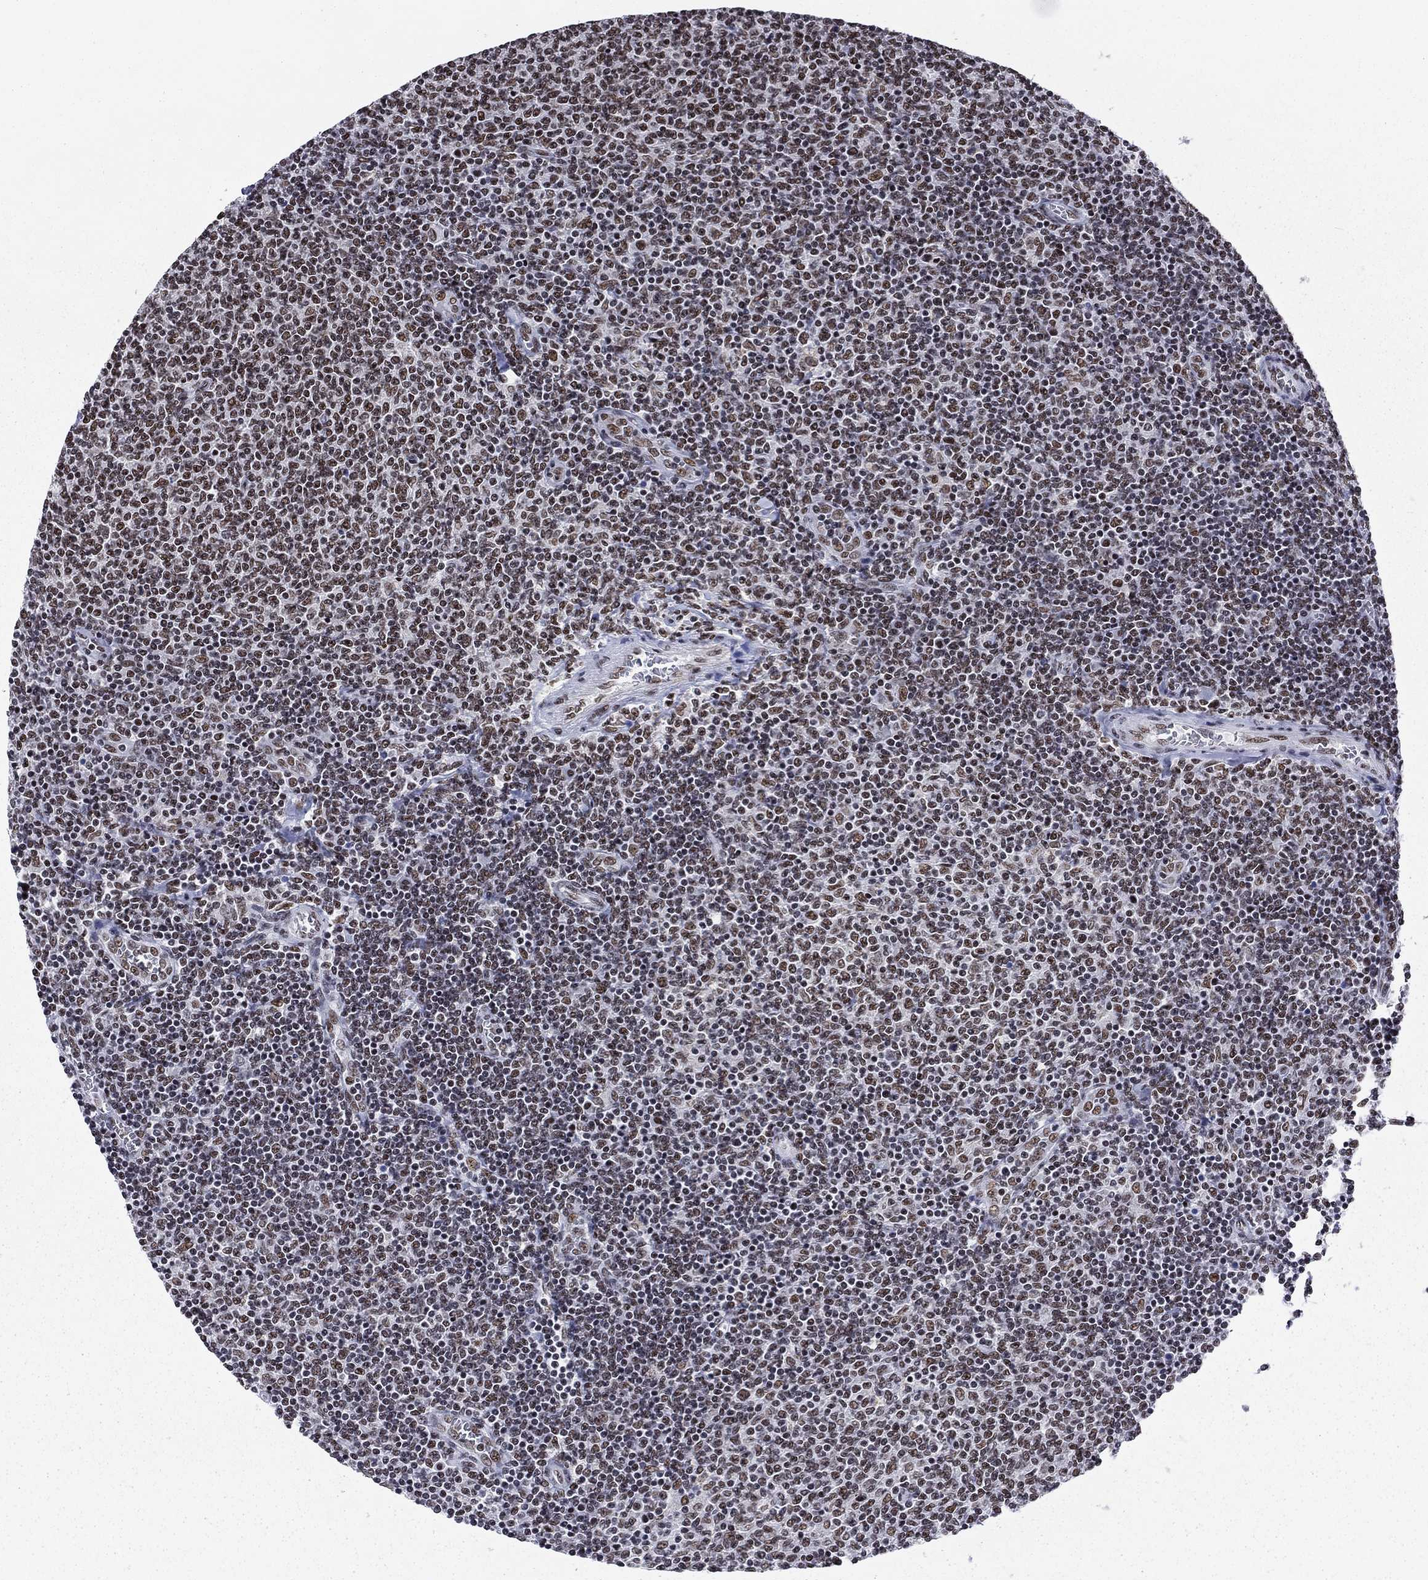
{"staining": {"intensity": "moderate", "quantity": "25%-75%", "location": "nuclear"}, "tissue": "lymphoma", "cell_type": "Tumor cells", "image_type": "cancer", "snomed": [{"axis": "morphology", "description": "Malignant lymphoma, non-Hodgkin's type, Low grade"}, {"axis": "topography", "description": "Lymph node"}], "caption": "Protein positivity by immunohistochemistry (IHC) shows moderate nuclear positivity in about 25%-75% of tumor cells in lymphoma.", "gene": "ETV5", "patient": {"sex": "male", "age": 52}}